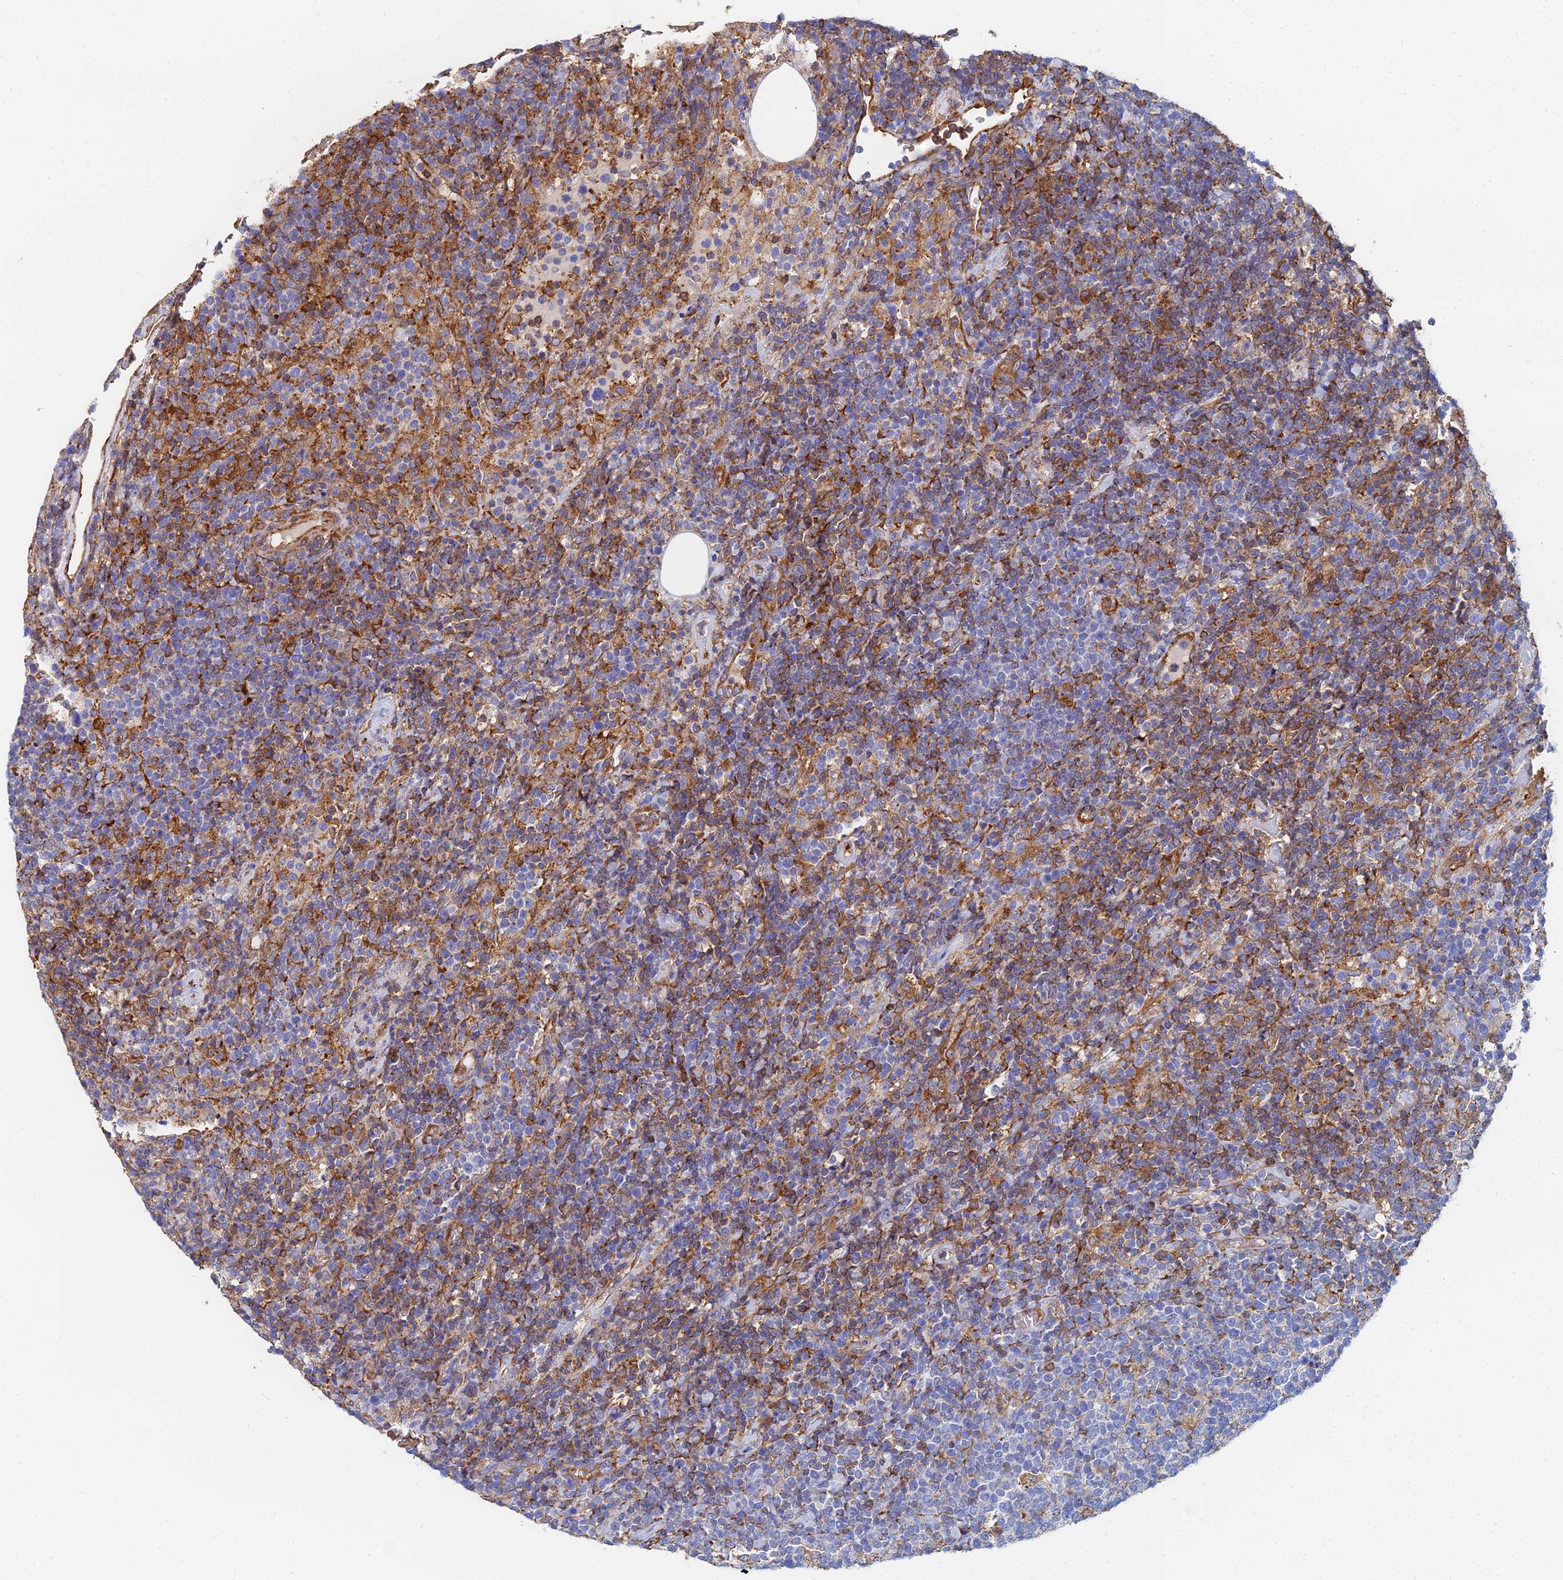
{"staining": {"intensity": "moderate", "quantity": "25%-75%", "location": "cytoplasmic/membranous"}, "tissue": "lymphoma", "cell_type": "Tumor cells", "image_type": "cancer", "snomed": [{"axis": "morphology", "description": "Malignant lymphoma, non-Hodgkin's type, High grade"}, {"axis": "topography", "description": "Lymph node"}], "caption": "The immunohistochemical stain labels moderate cytoplasmic/membranous positivity in tumor cells of lymphoma tissue. (Stains: DAB (3,3'-diaminobenzidine) in brown, nuclei in blue, Microscopy: brightfield microscopy at high magnification).", "gene": "GPR42", "patient": {"sex": "male", "age": 61}}